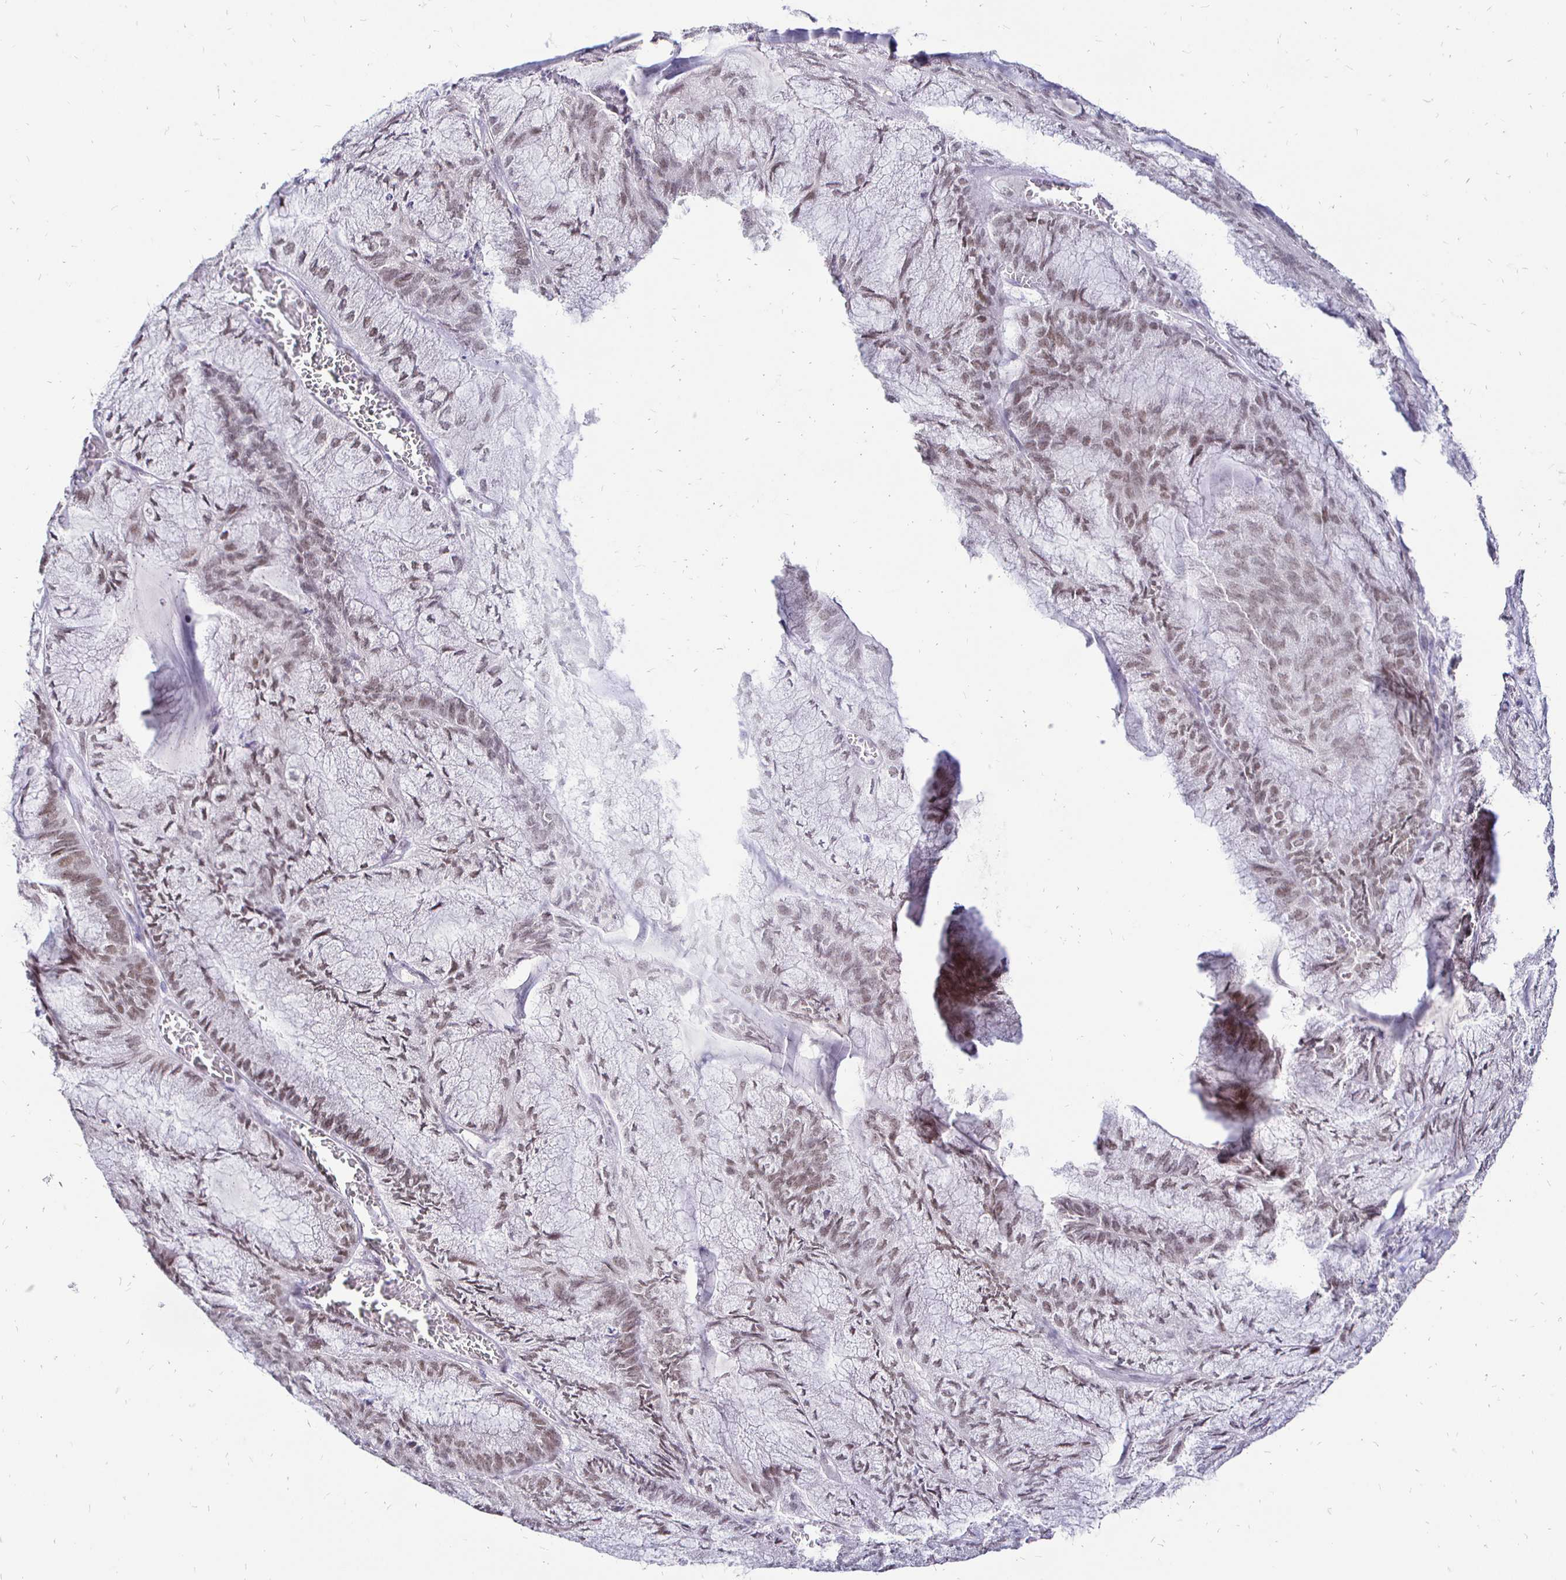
{"staining": {"intensity": "weak", "quantity": ">75%", "location": "nuclear"}, "tissue": "endometrial cancer", "cell_type": "Tumor cells", "image_type": "cancer", "snomed": [{"axis": "morphology", "description": "Carcinoma, NOS"}, {"axis": "topography", "description": "Endometrium"}], "caption": "The histopathology image reveals immunohistochemical staining of endometrial carcinoma. There is weak nuclear expression is identified in approximately >75% of tumor cells. Immunohistochemistry (ihc) stains the protein in brown and the nuclei are stained blue.", "gene": "SIN3A", "patient": {"sex": "female", "age": 62}}